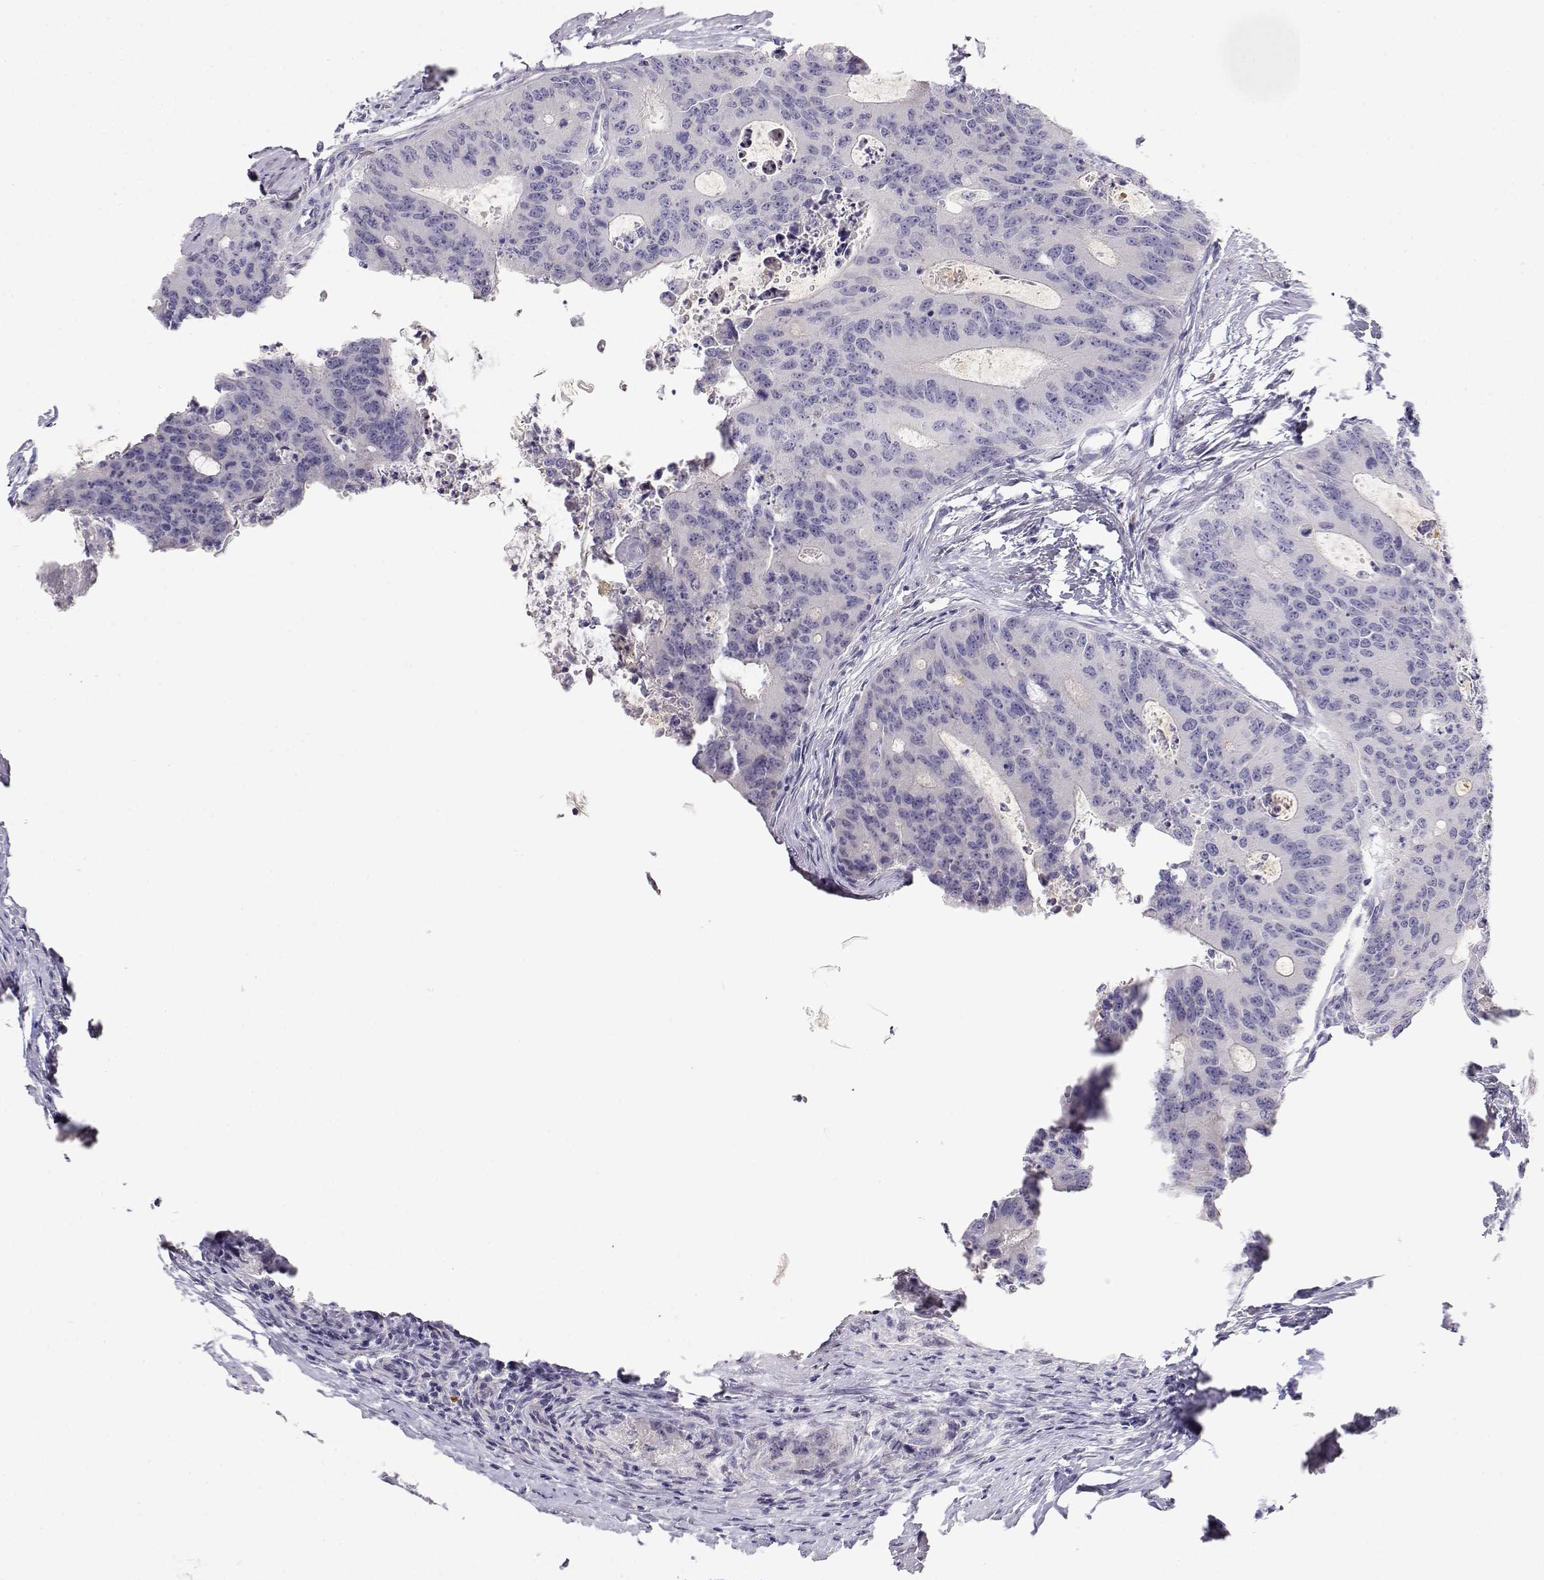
{"staining": {"intensity": "negative", "quantity": "none", "location": "none"}, "tissue": "colorectal cancer", "cell_type": "Tumor cells", "image_type": "cancer", "snomed": [{"axis": "morphology", "description": "Adenocarcinoma, NOS"}, {"axis": "topography", "description": "Colon"}], "caption": "IHC histopathology image of adenocarcinoma (colorectal) stained for a protein (brown), which demonstrates no positivity in tumor cells.", "gene": "CDHR1", "patient": {"sex": "male", "age": 67}}